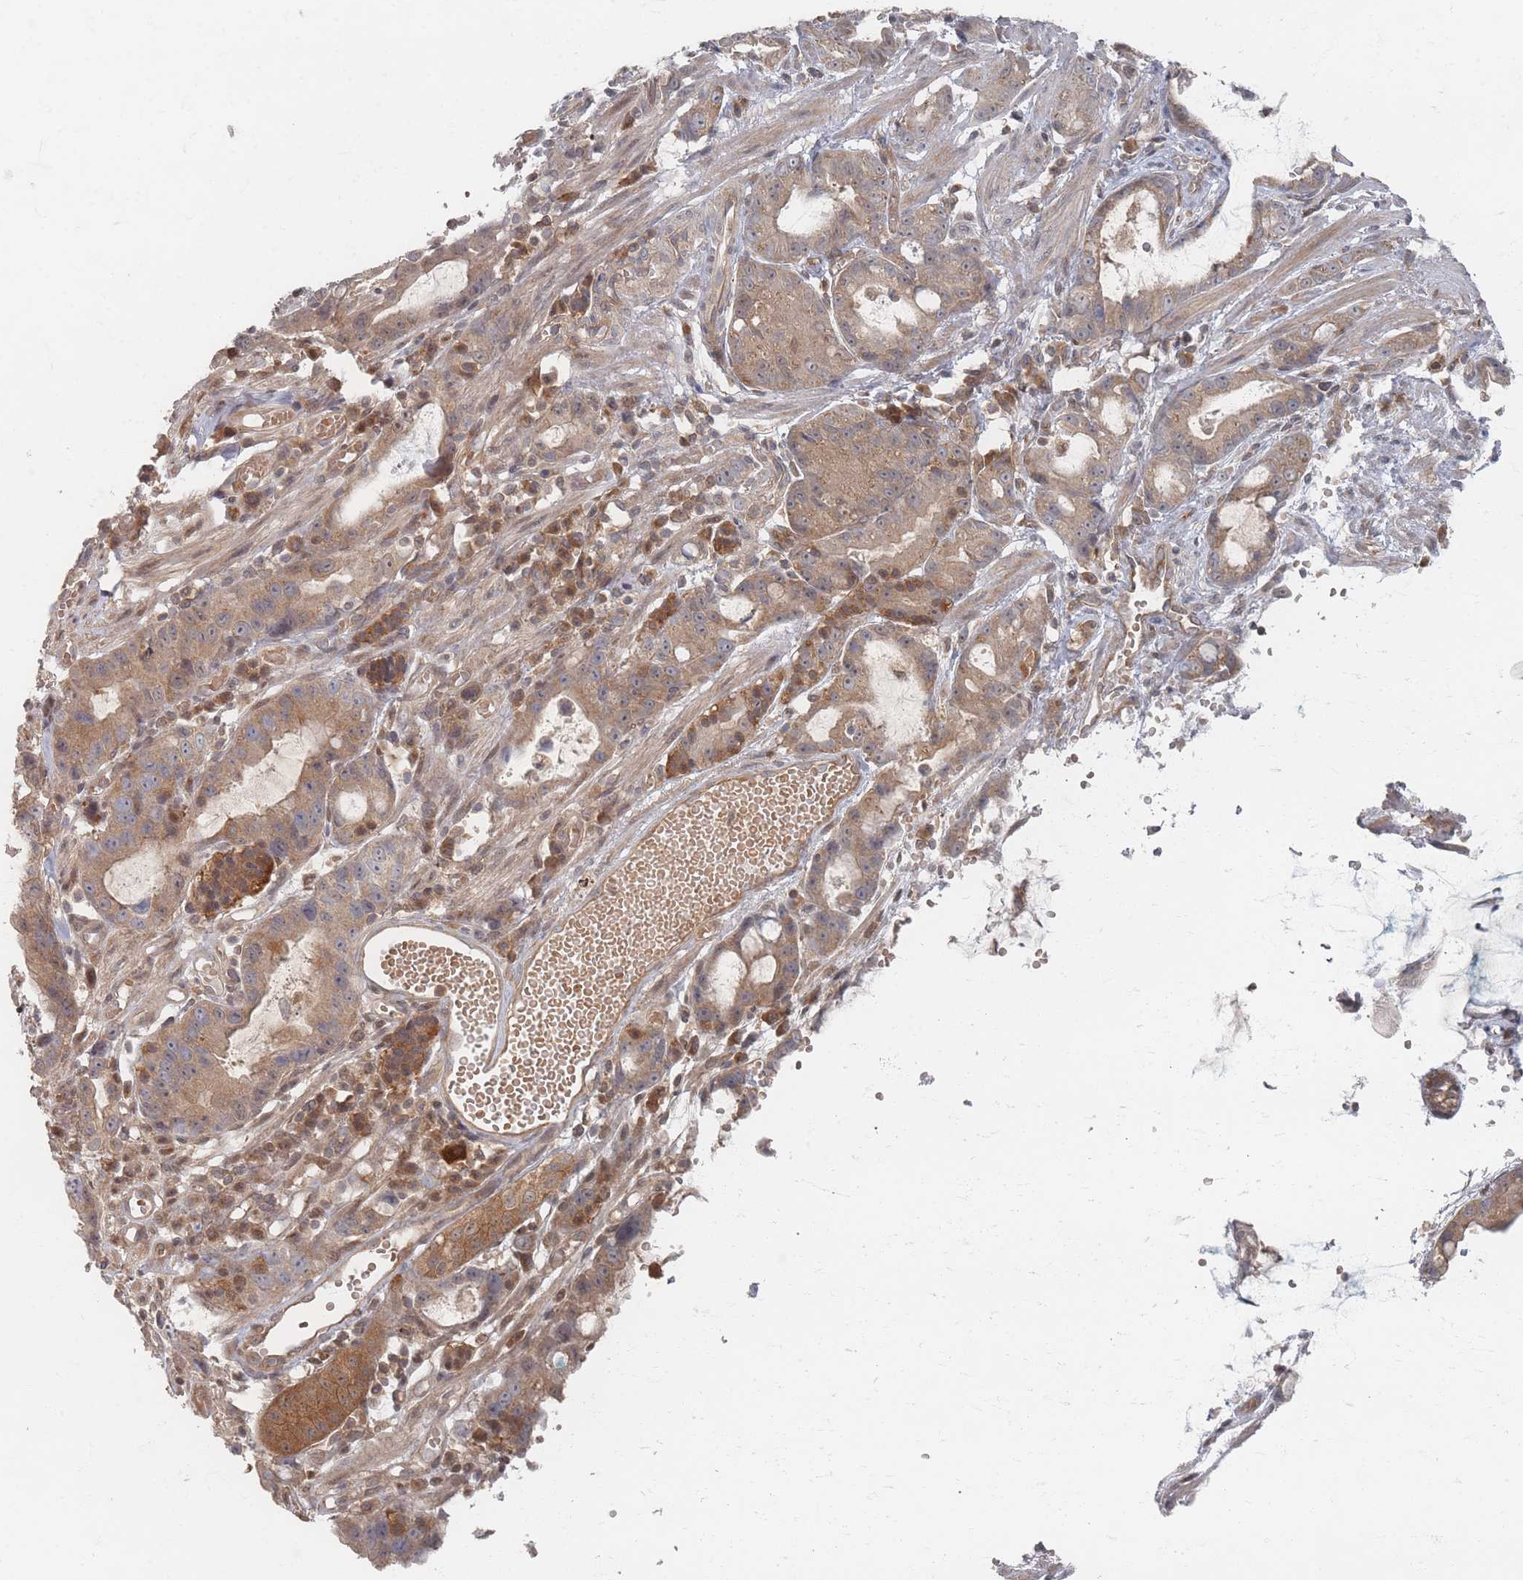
{"staining": {"intensity": "moderate", "quantity": ">75%", "location": "cytoplasmic/membranous"}, "tissue": "stomach cancer", "cell_type": "Tumor cells", "image_type": "cancer", "snomed": [{"axis": "morphology", "description": "Adenocarcinoma, NOS"}, {"axis": "topography", "description": "Stomach"}], "caption": "Immunohistochemical staining of adenocarcinoma (stomach) displays medium levels of moderate cytoplasmic/membranous staining in approximately >75% of tumor cells. (Brightfield microscopy of DAB IHC at high magnification).", "gene": "PSMD9", "patient": {"sex": "male", "age": 55}}